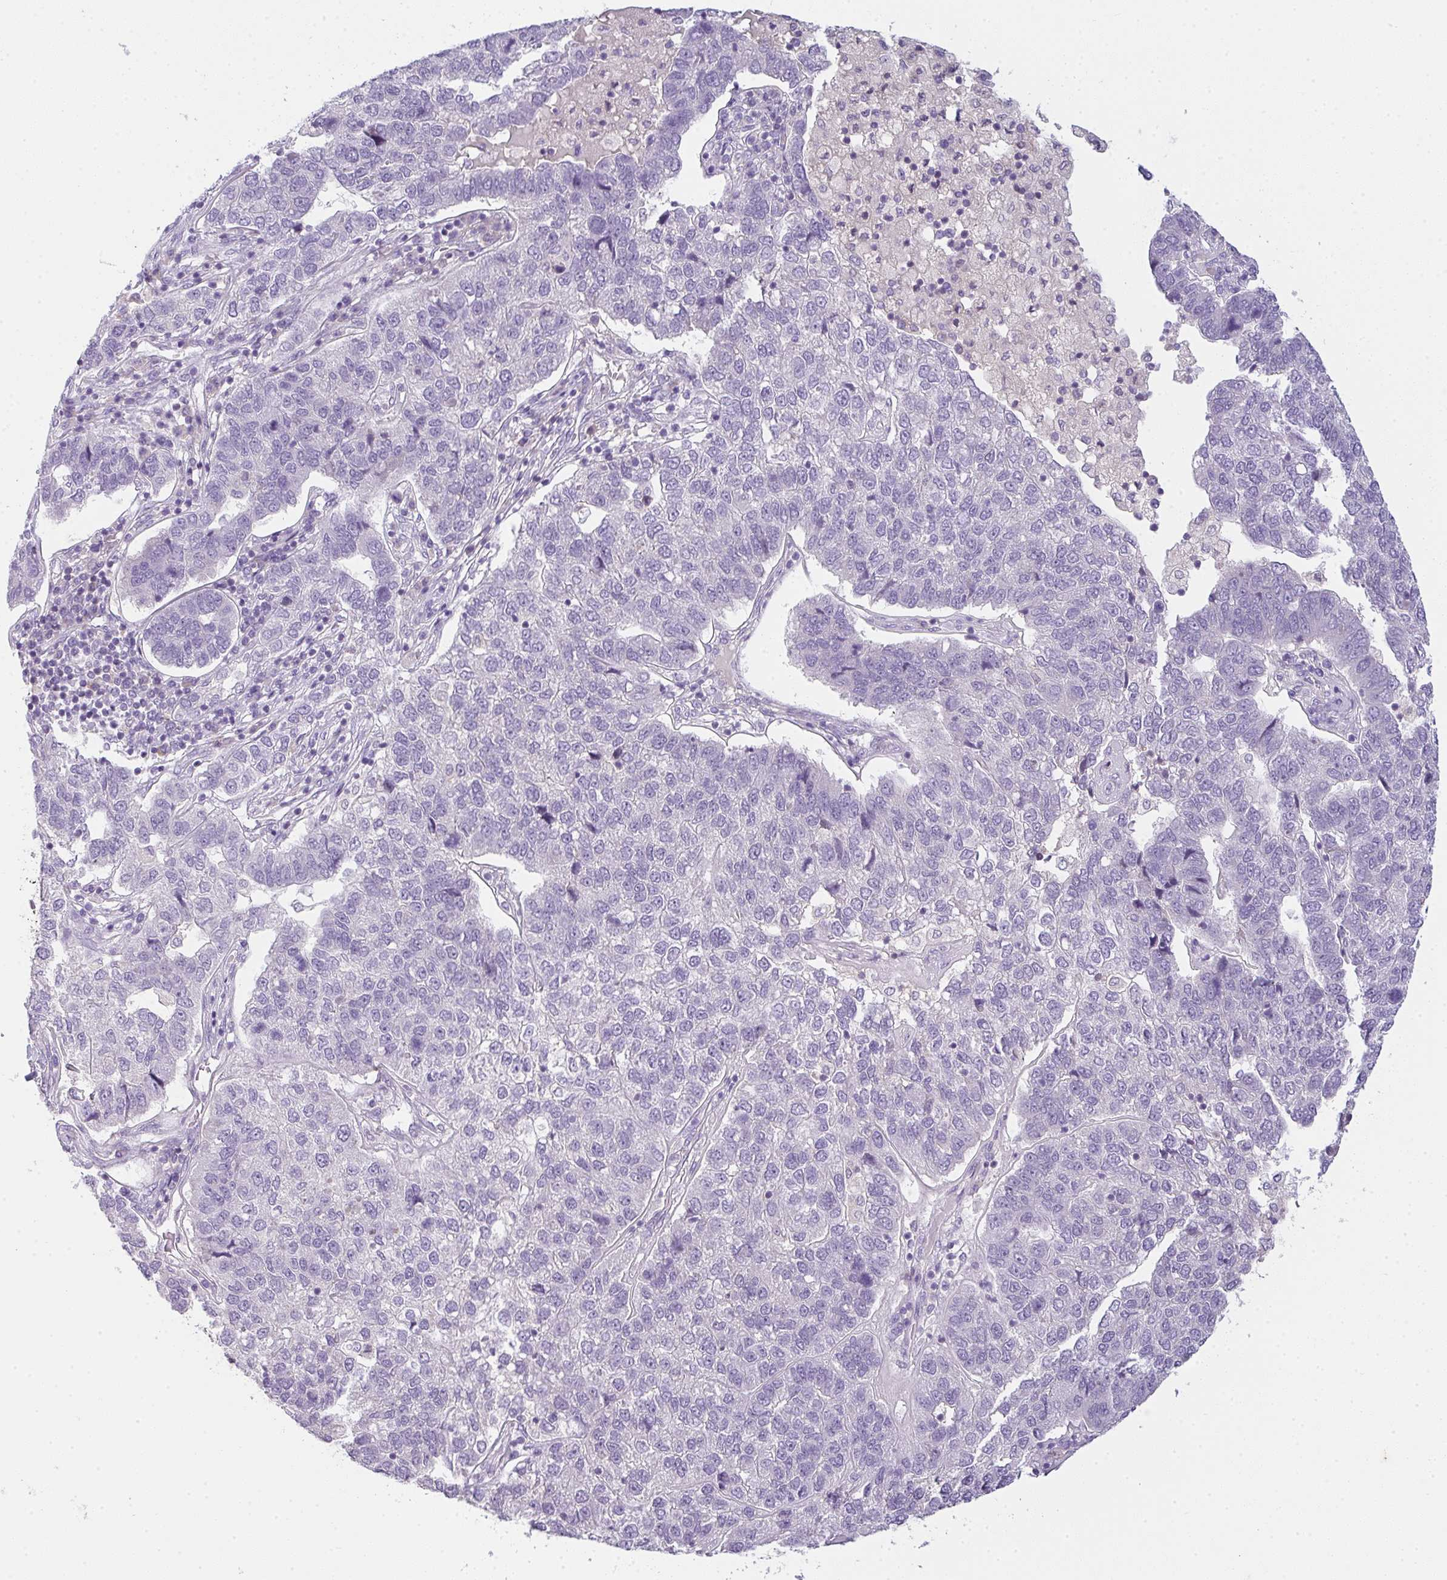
{"staining": {"intensity": "negative", "quantity": "none", "location": "none"}, "tissue": "pancreatic cancer", "cell_type": "Tumor cells", "image_type": "cancer", "snomed": [{"axis": "morphology", "description": "Adenocarcinoma, NOS"}, {"axis": "topography", "description": "Pancreas"}], "caption": "High power microscopy image of an IHC image of pancreatic cancer (adenocarcinoma), revealing no significant expression in tumor cells.", "gene": "COX7B", "patient": {"sex": "female", "age": 61}}